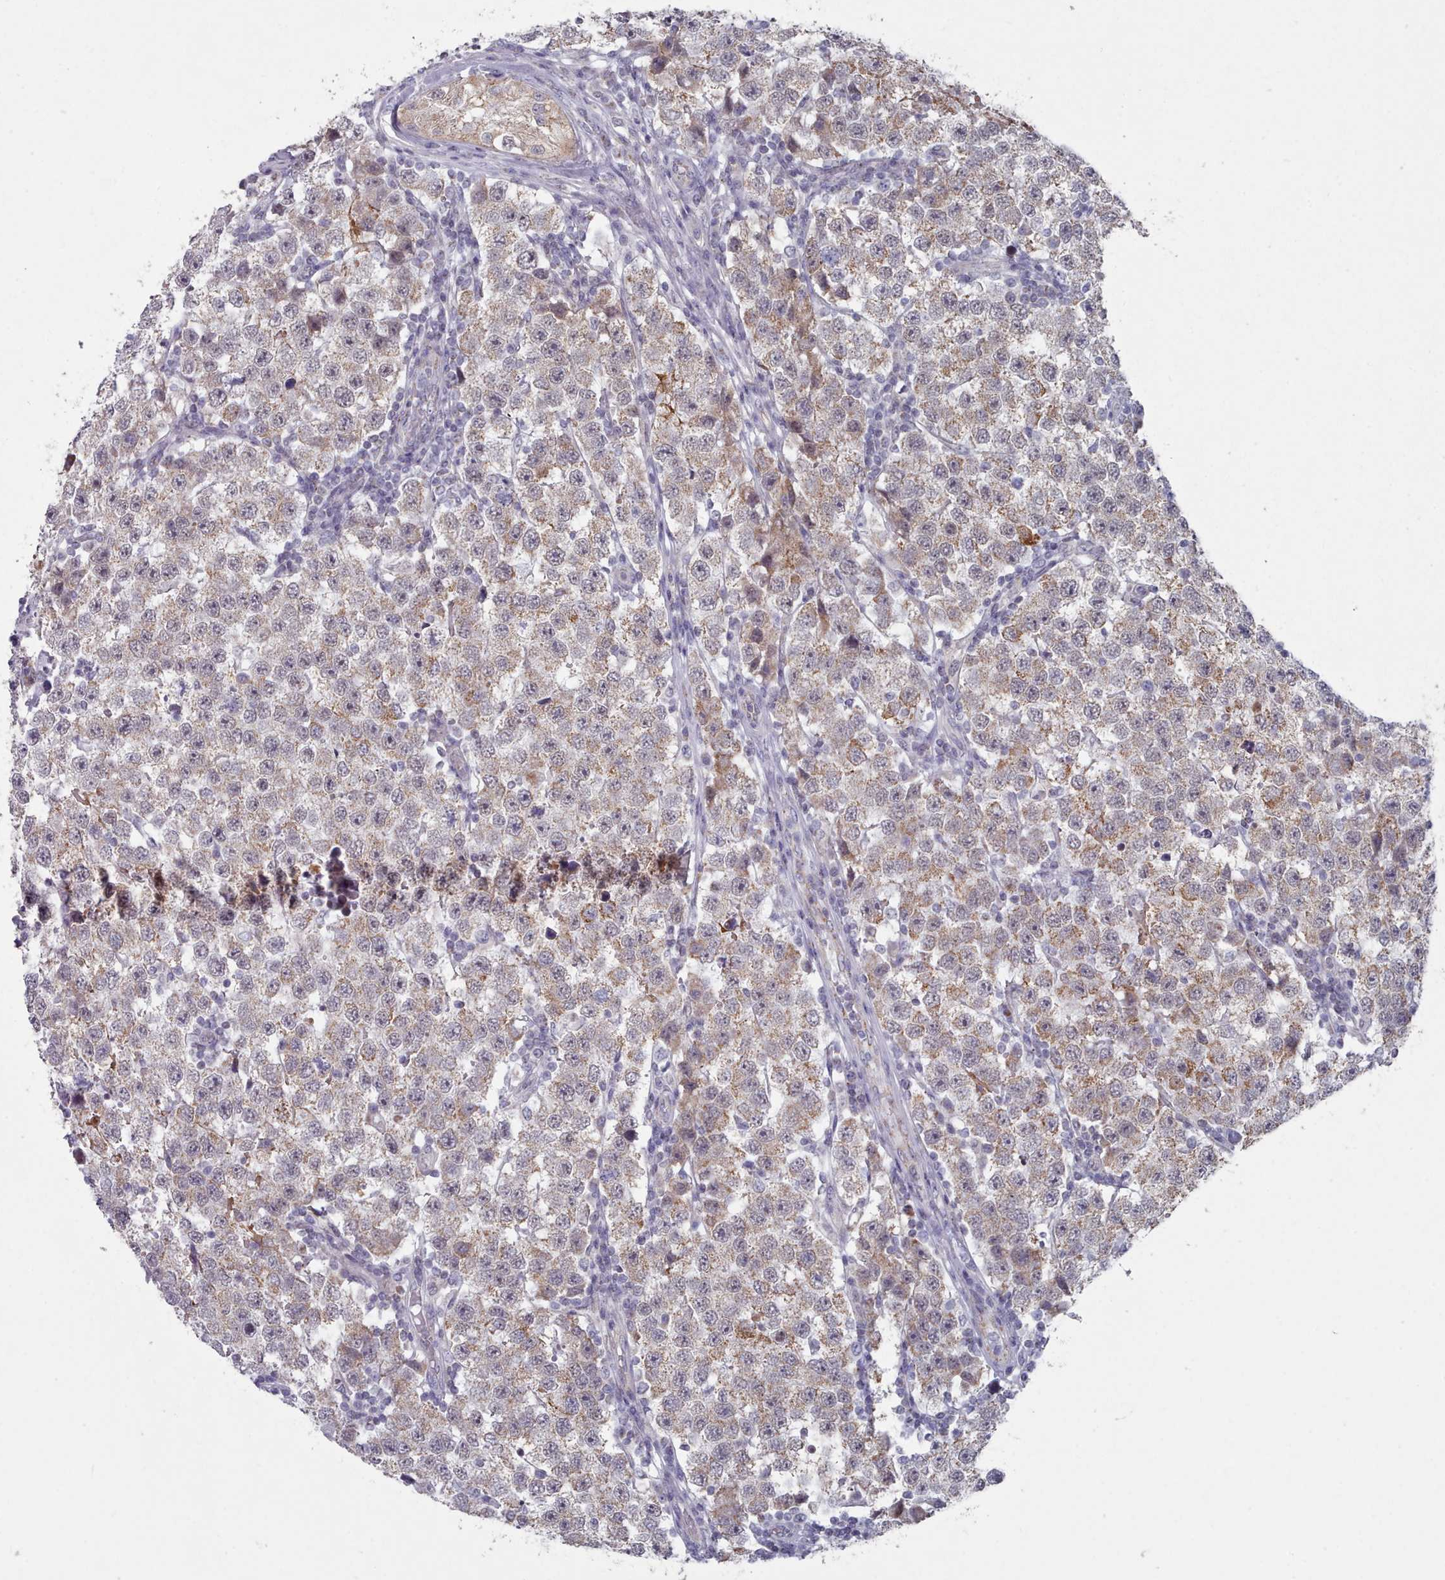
{"staining": {"intensity": "weak", "quantity": ">75%", "location": "cytoplasmic/membranous"}, "tissue": "testis cancer", "cell_type": "Tumor cells", "image_type": "cancer", "snomed": [{"axis": "morphology", "description": "Seminoma, NOS"}, {"axis": "topography", "description": "Testis"}], "caption": "Immunohistochemical staining of human testis cancer demonstrates low levels of weak cytoplasmic/membranous staining in approximately >75% of tumor cells. (Brightfield microscopy of DAB IHC at high magnification).", "gene": "TRARG1", "patient": {"sex": "male", "age": 34}}